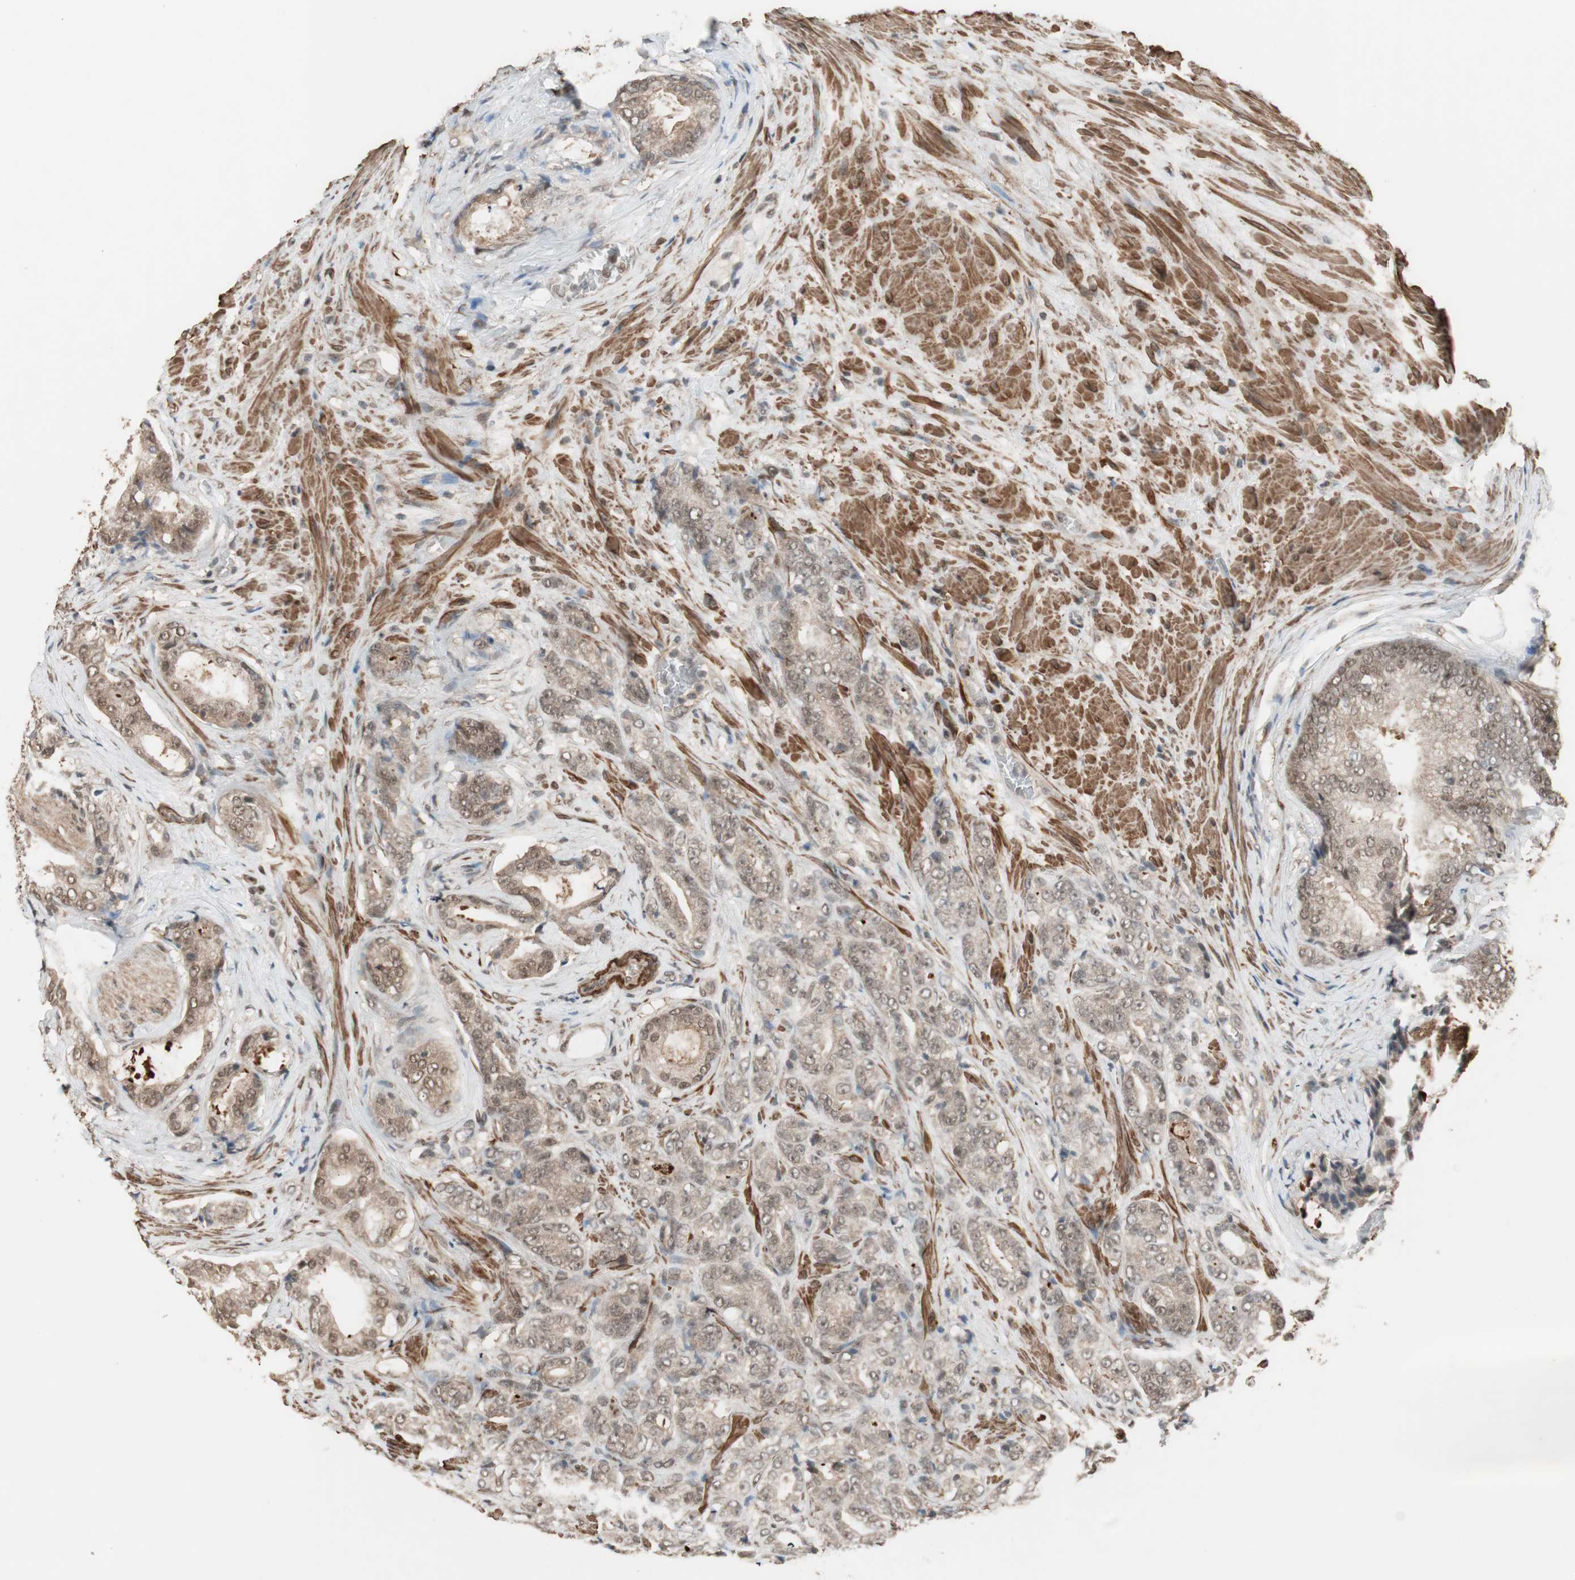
{"staining": {"intensity": "weak", "quantity": ">75%", "location": "cytoplasmic/membranous"}, "tissue": "prostate cancer", "cell_type": "Tumor cells", "image_type": "cancer", "snomed": [{"axis": "morphology", "description": "Adenocarcinoma, Low grade"}, {"axis": "topography", "description": "Prostate"}], "caption": "Tumor cells show weak cytoplasmic/membranous expression in about >75% of cells in prostate cancer (low-grade adenocarcinoma).", "gene": "DRAP1", "patient": {"sex": "male", "age": 58}}